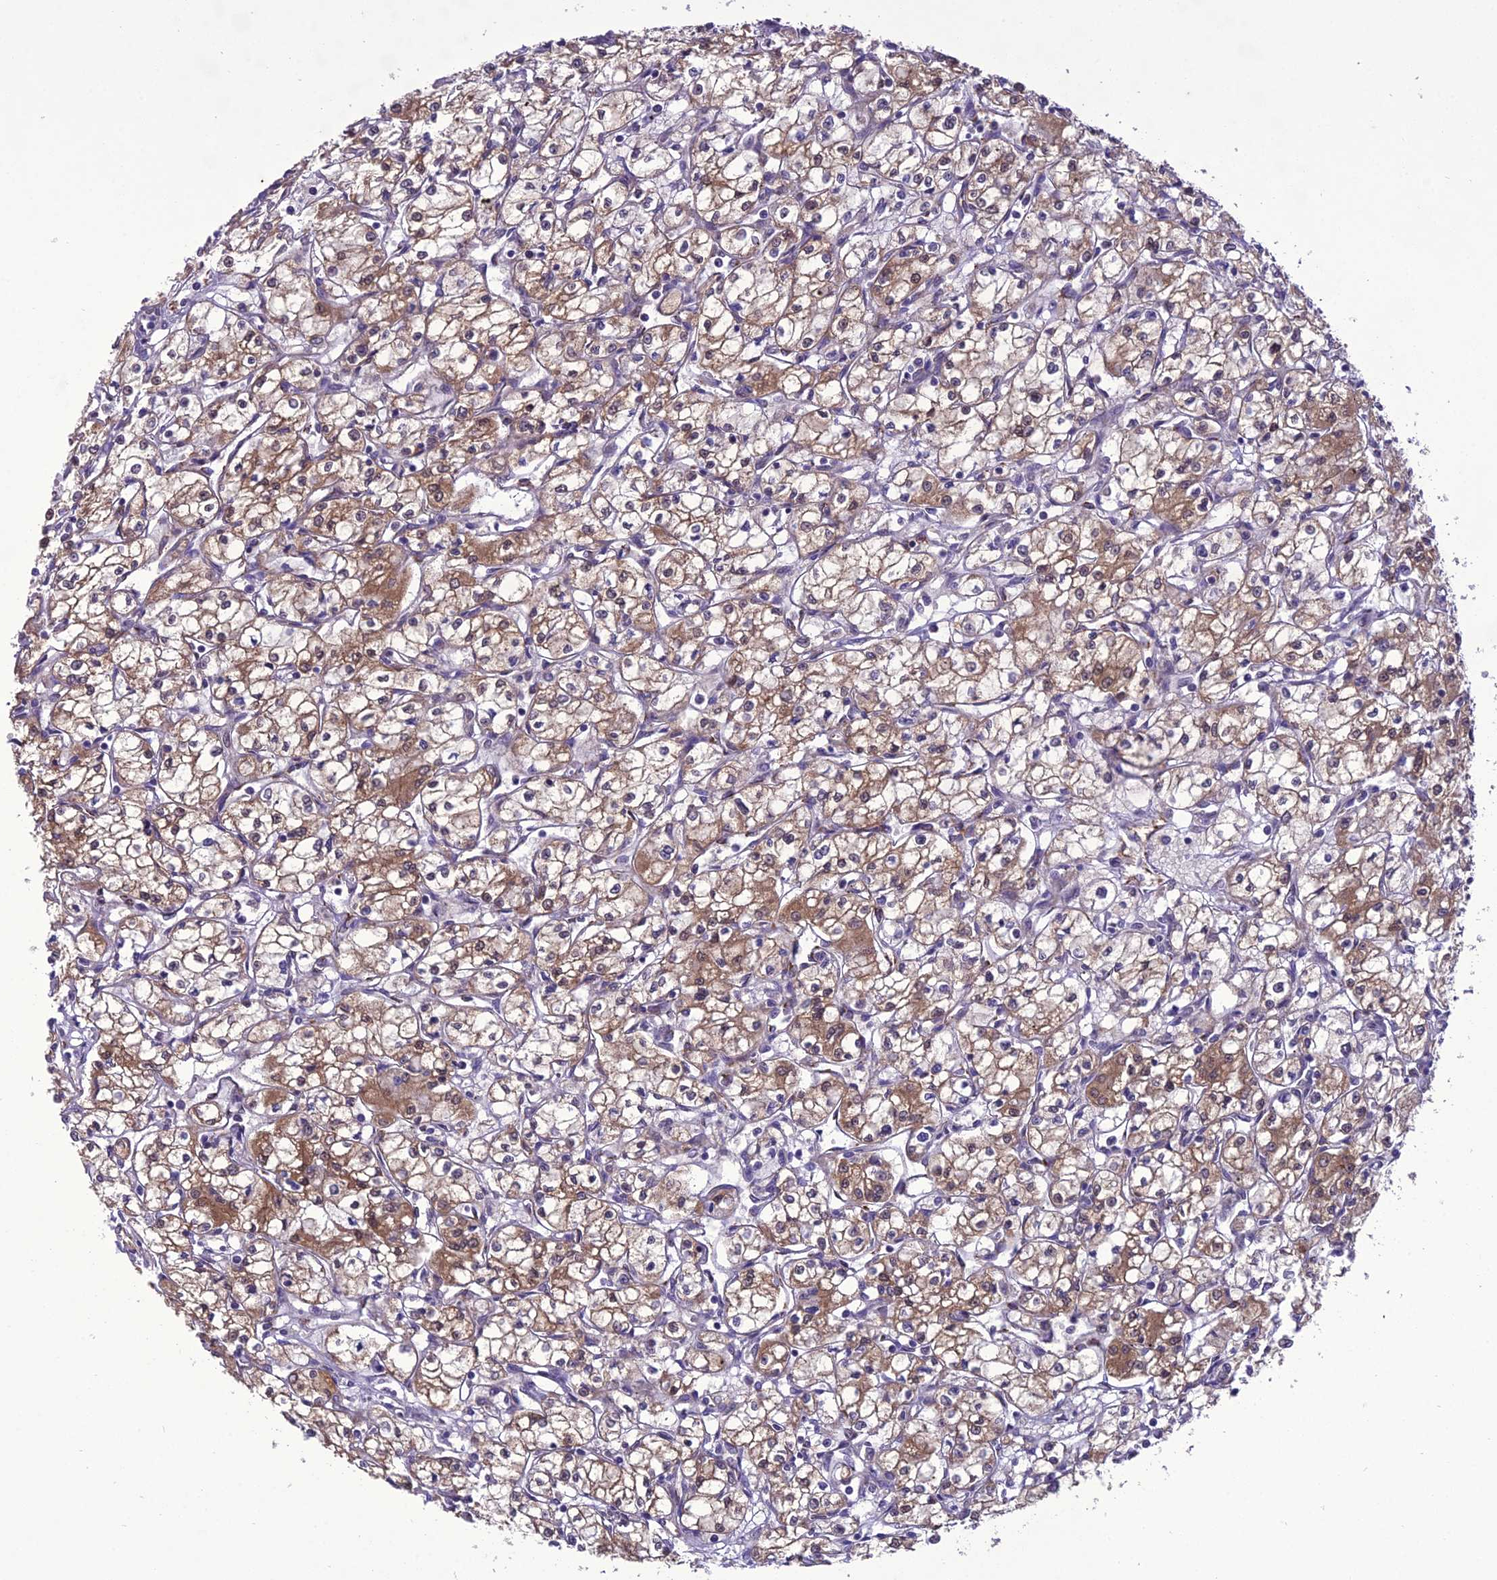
{"staining": {"intensity": "moderate", "quantity": "25%-75%", "location": "cytoplasmic/membranous"}, "tissue": "renal cancer", "cell_type": "Tumor cells", "image_type": "cancer", "snomed": [{"axis": "morphology", "description": "Adenocarcinoma, NOS"}, {"axis": "topography", "description": "Kidney"}], "caption": "This micrograph shows immunohistochemistry (IHC) staining of human renal adenocarcinoma, with medium moderate cytoplasmic/membranous expression in about 25%-75% of tumor cells.", "gene": "BORCS6", "patient": {"sex": "male", "age": 59}}